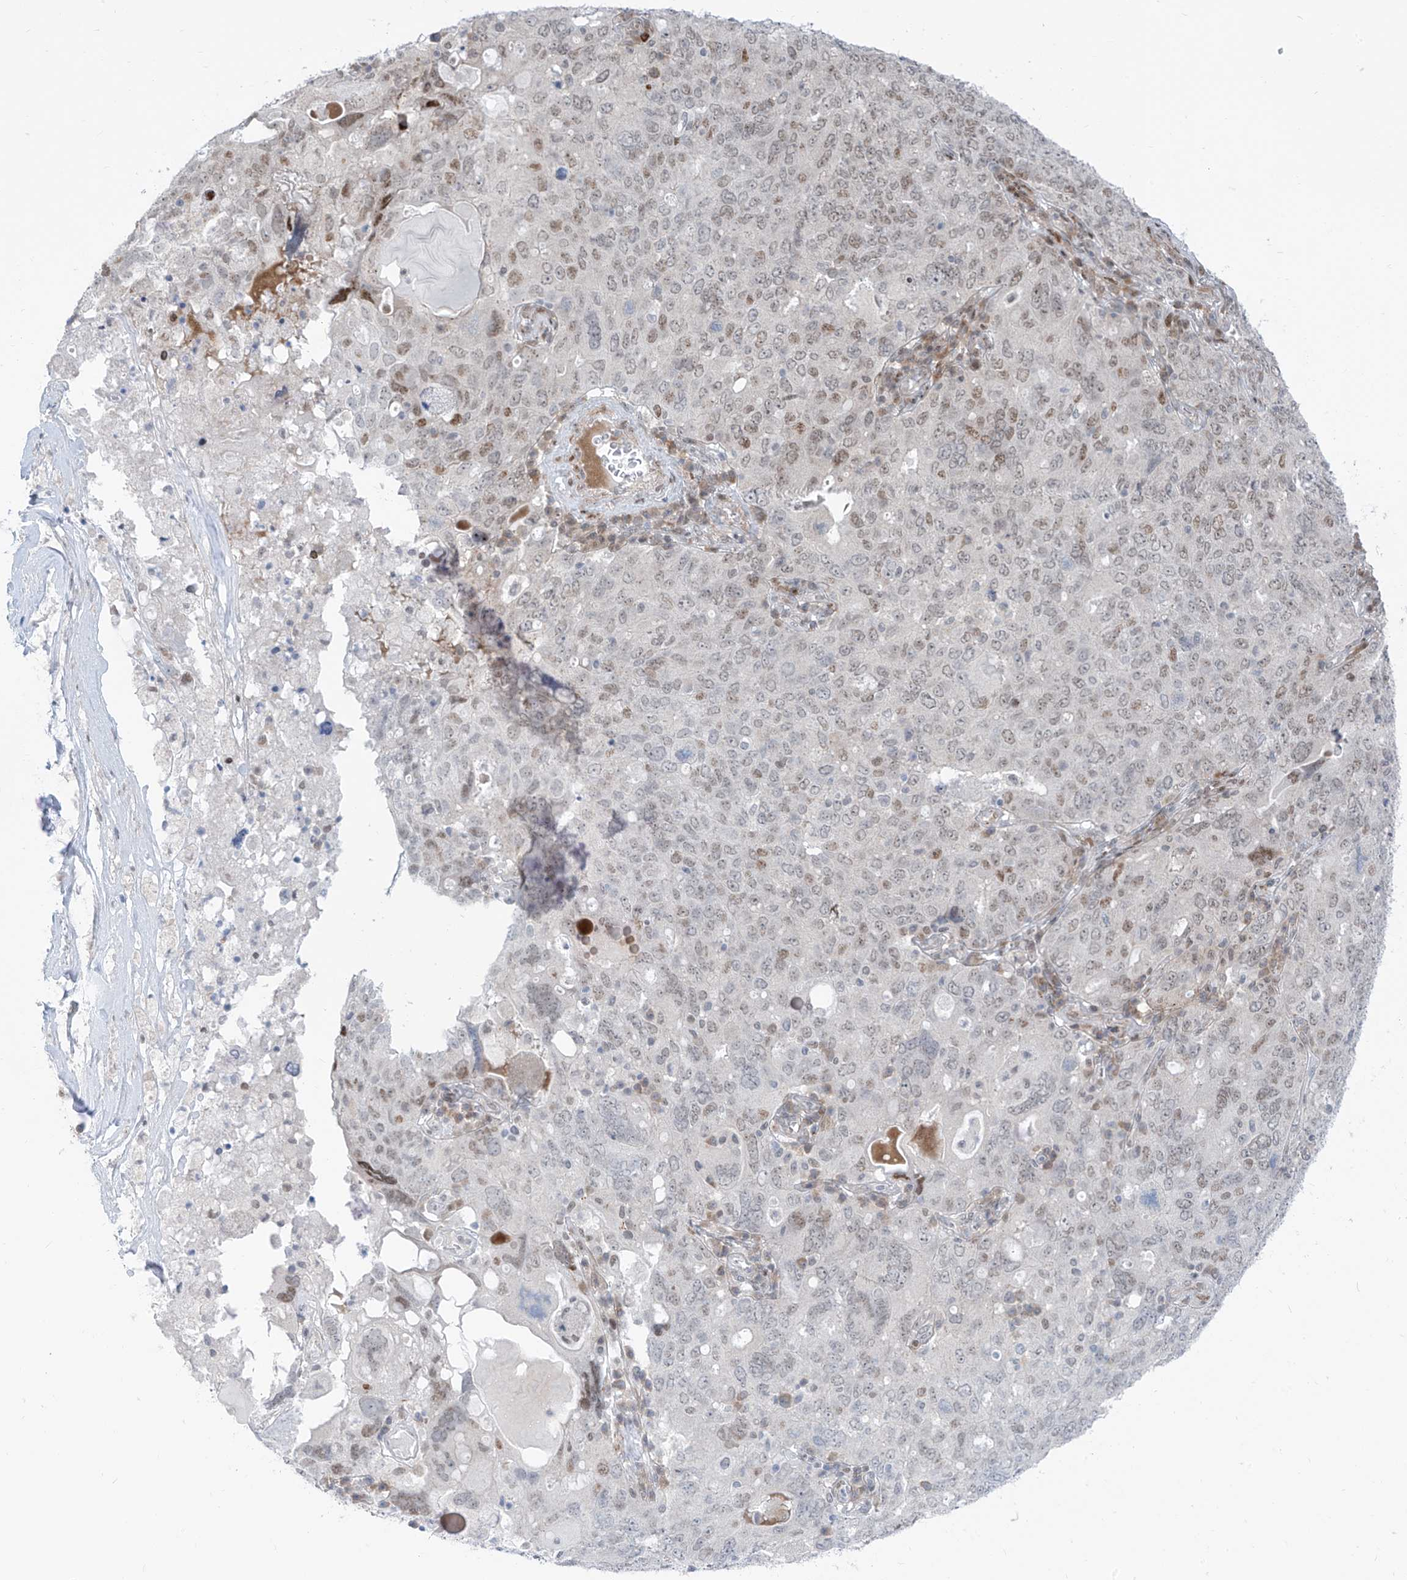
{"staining": {"intensity": "weak", "quantity": ">75%", "location": "nuclear"}, "tissue": "ovarian cancer", "cell_type": "Tumor cells", "image_type": "cancer", "snomed": [{"axis": "morphology", "description": "Carcinoma, endometroid"}, {"axis": "topography", "description": "Ovary"}], "caption": "DAB immunohistochemical staining of ovarian cancer (endometroid carcinoma) shows weak nuclear protein positivity in about >75% of tumor cells. The staining is performed using DAB (3,3'-diaminobenzidine) brown chromogen to label protein expression. The nuclei are counter-stained blue using hematoxylin.", "gene": "LIN9", "patient": {"sex": "female", "age": 62}}